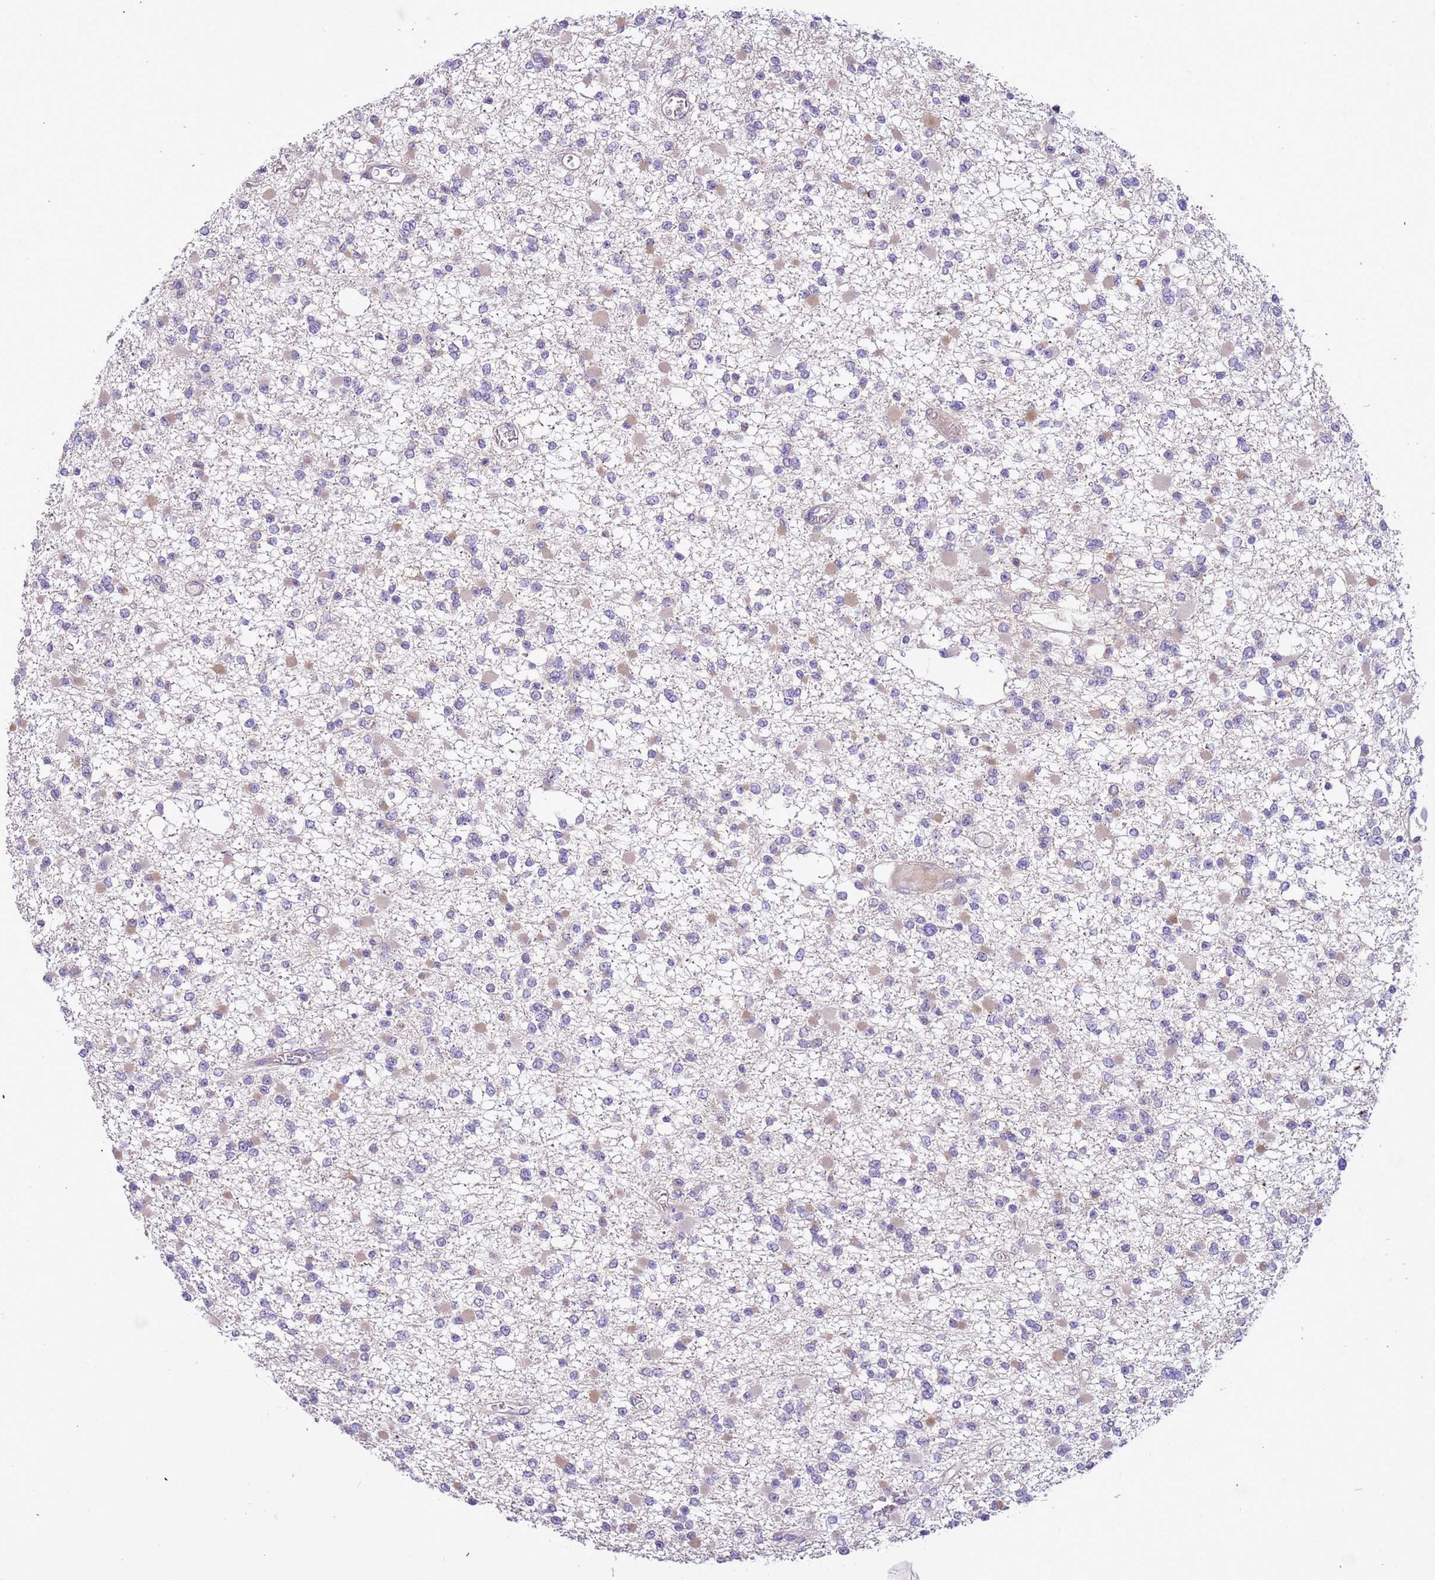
{"staining": {"intensity": "negative", "quantity": "none", "location": "none"}, "tissue": "glioma", "cell_type": "Tumor cells", "image_type": "cancer", "snomed": [{"axis": "morphology", "description": "Glioma, malignant, Low grade"}, {"axis": "topography", "description": "Brain"}], "caption": "This micrograph is of glioma stained with immunohistochemistry to label a protein in brown with the nuclei are counter-stained blue. There is no staining in tumor cells.", "gene": "PLEKHH1", "patient": {"sex": "female", "age": 22}}